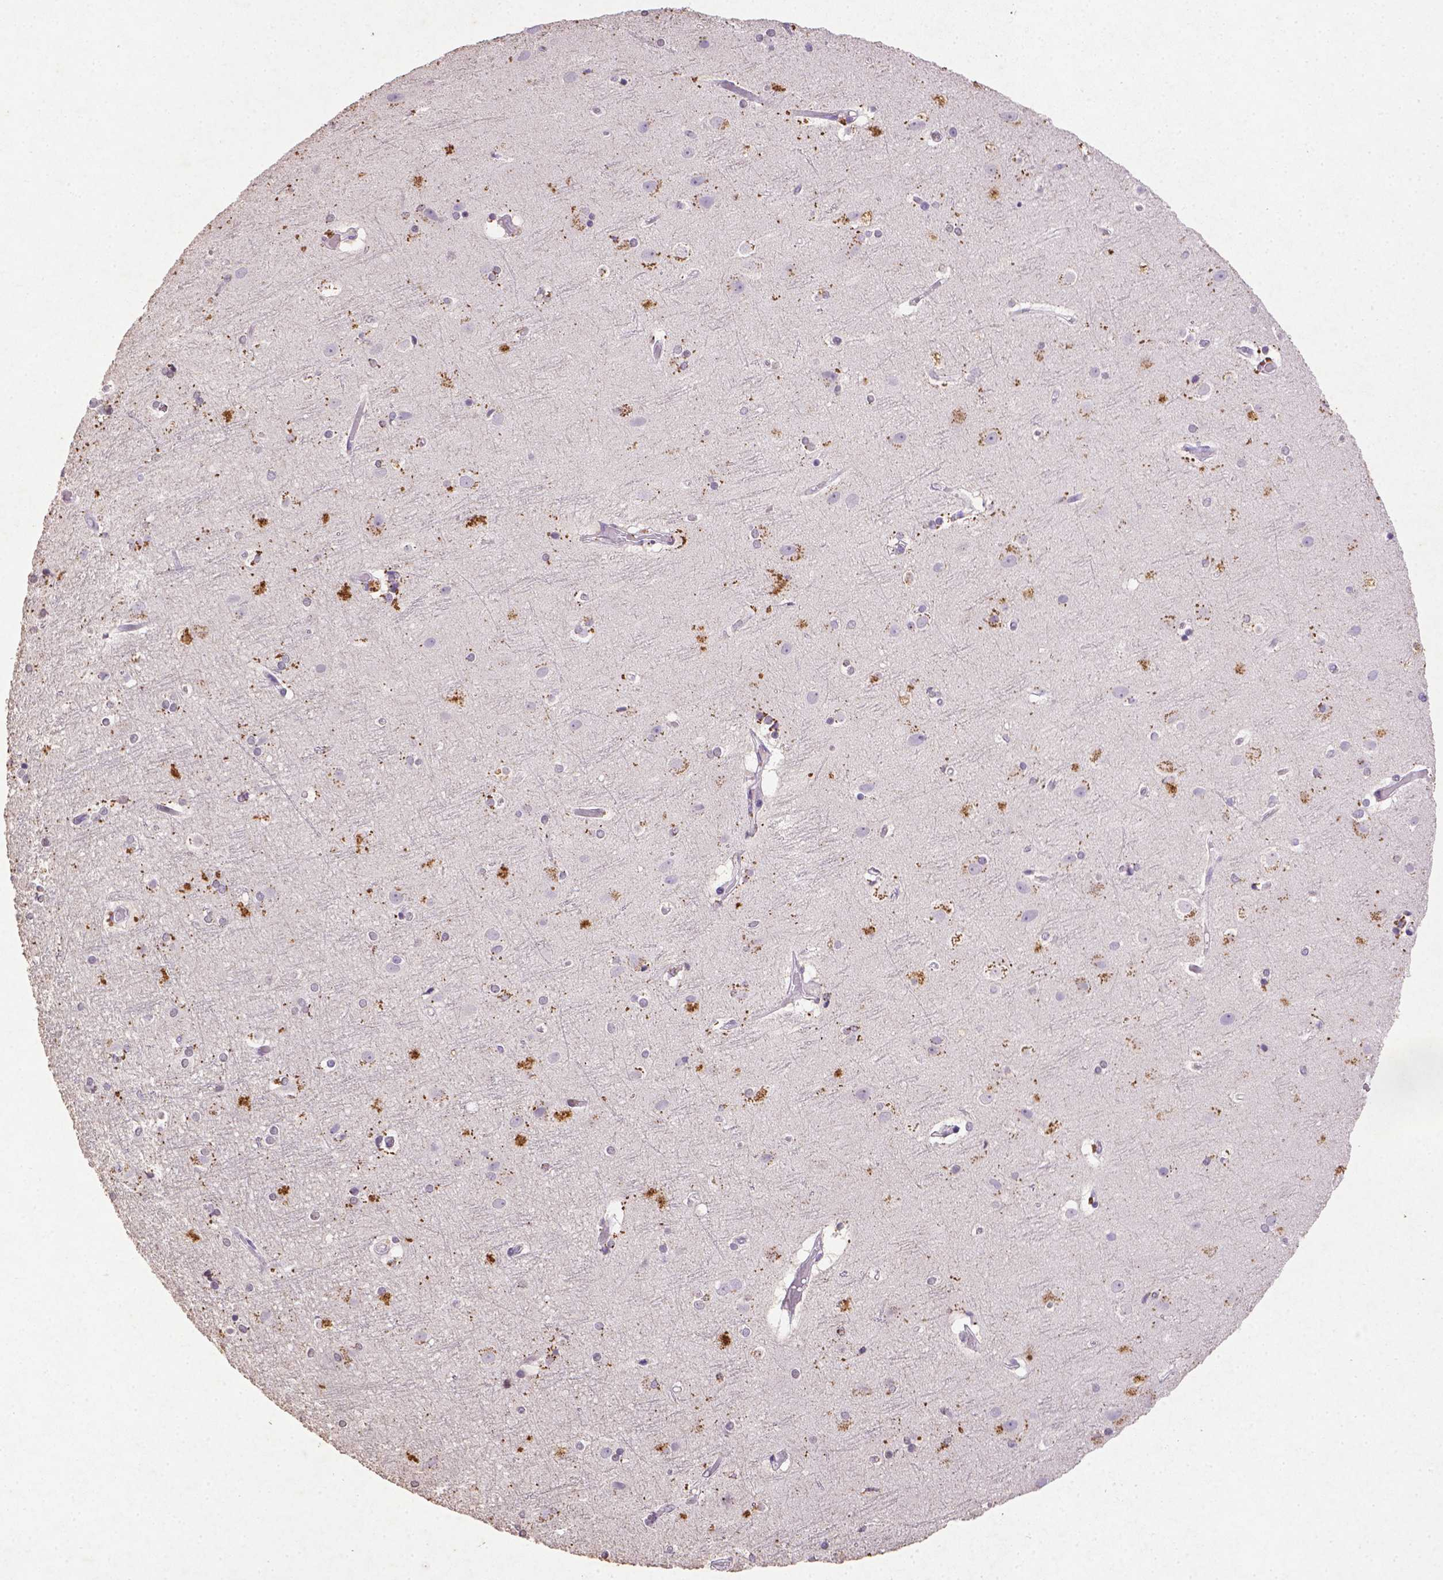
{"staining": {"intensity": "negative", "quantity": "none", "location": "none"}, "tissue": "cerebral cortex", "cell_type": "Endothelial cells", "image_type": "normal", "snomed": [{"axis": "morphology", "description": "Normal tissue, NOS"}, {"axis": "topography", "description": "Cerebral cortex"}], "caption": "Immunohistochemistry histopathology image of normal cerebral cortex: cerebral cortex stained with DAB (3,3'-diaminobenzidine) reveals no significant protein expression in endothelial cells. (Stains: DAB IHC with hematoxylin counter stain, Microscopy: brightfield microscopy at high magnification).", "gene": "CDKN1A", "patient": {"sex": "female", "age": 52}}